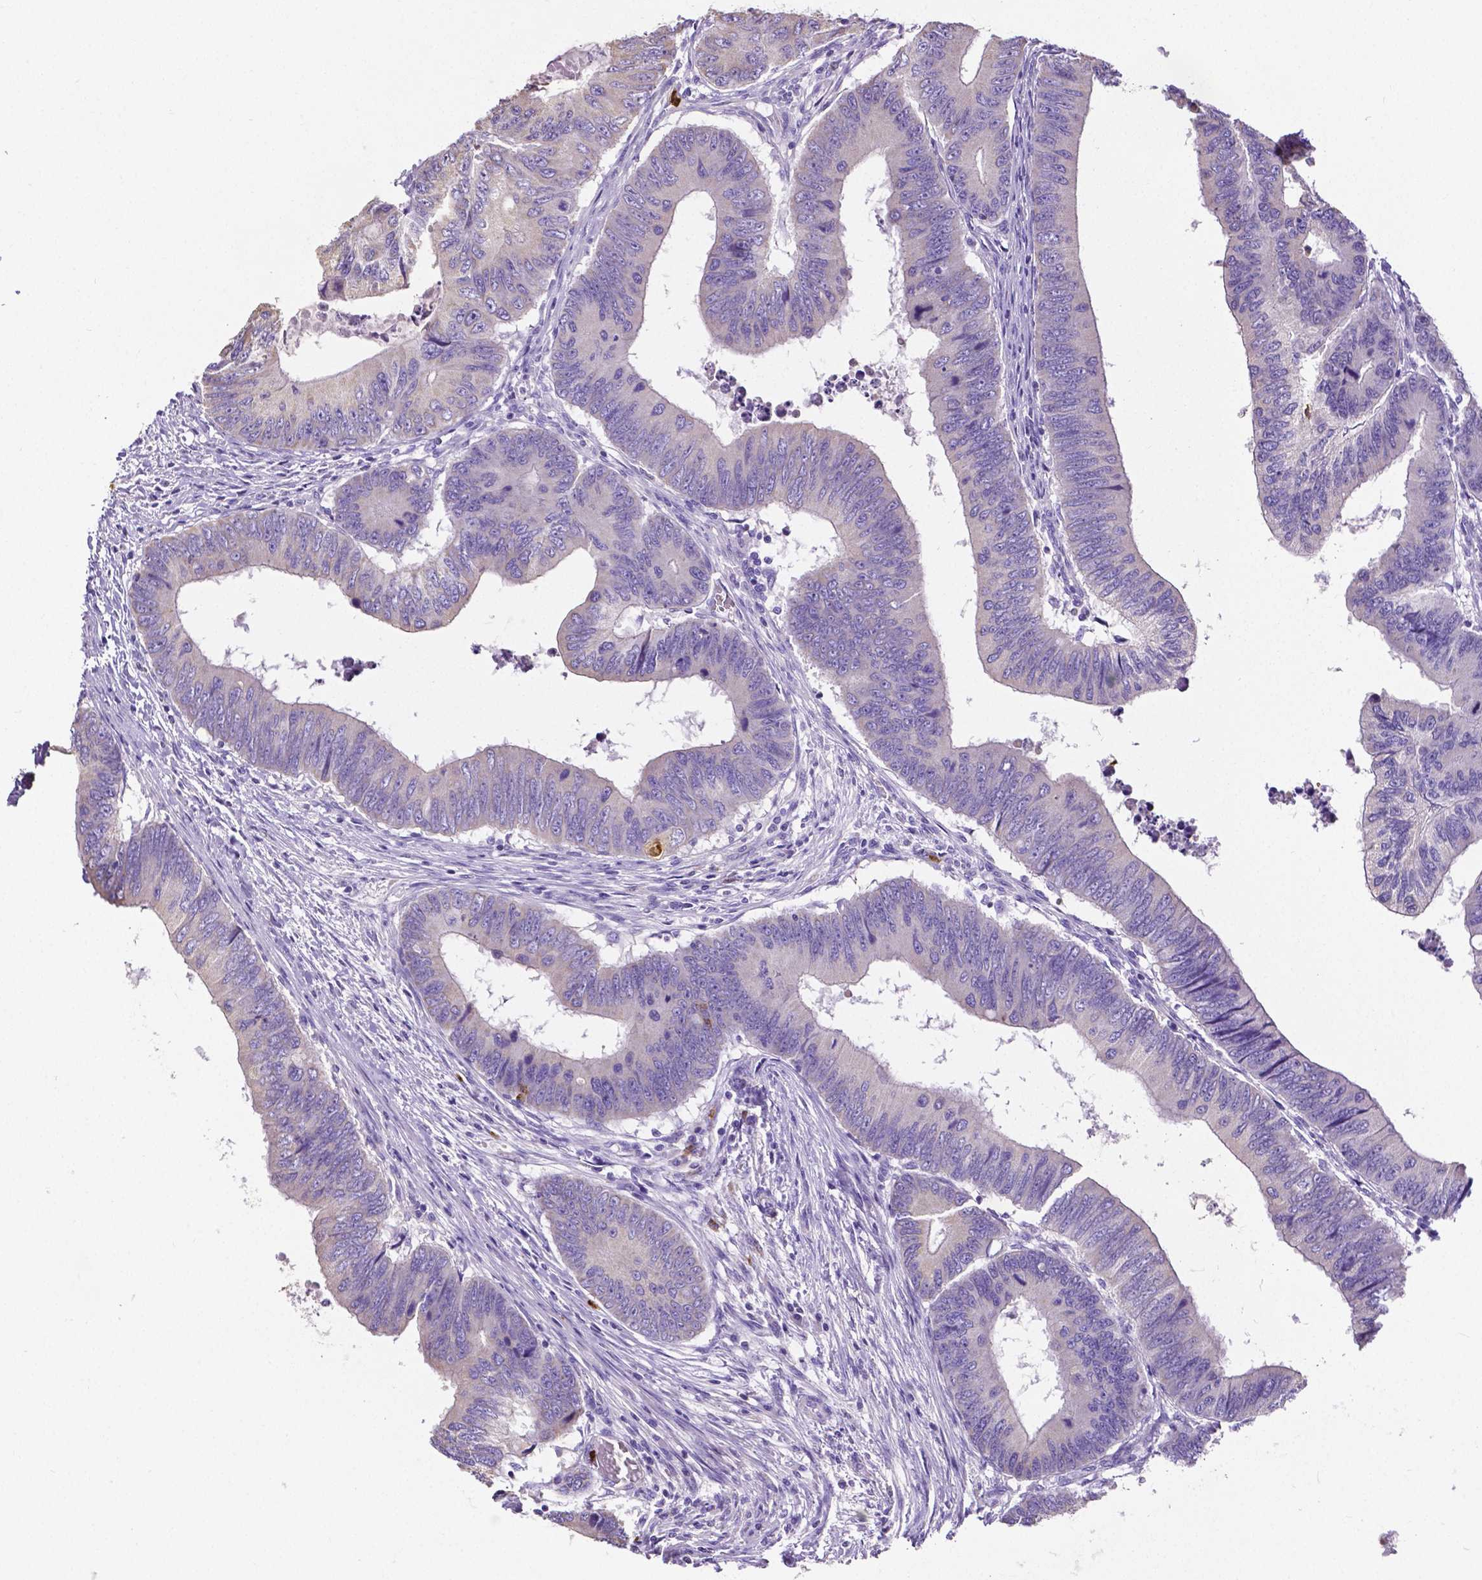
{"staining": {"intensity": "negative", "quantity": "none", "location": "none"}, "tissue": "colorectal cancer", "cell_type": "Tumor cells", "image_type": "cancer", "snomed": [{"axis": "morphology", "description": "Adenocarcinoma, NOS"}, {"axis": "topography", "description": "Colon"}], "caption": "Immunohistochemistry (IHC) of colorectal cancer displays no staining in tumor cells.", "gene": "MMP9", "patient": {"sex": "male", "age": 53}}